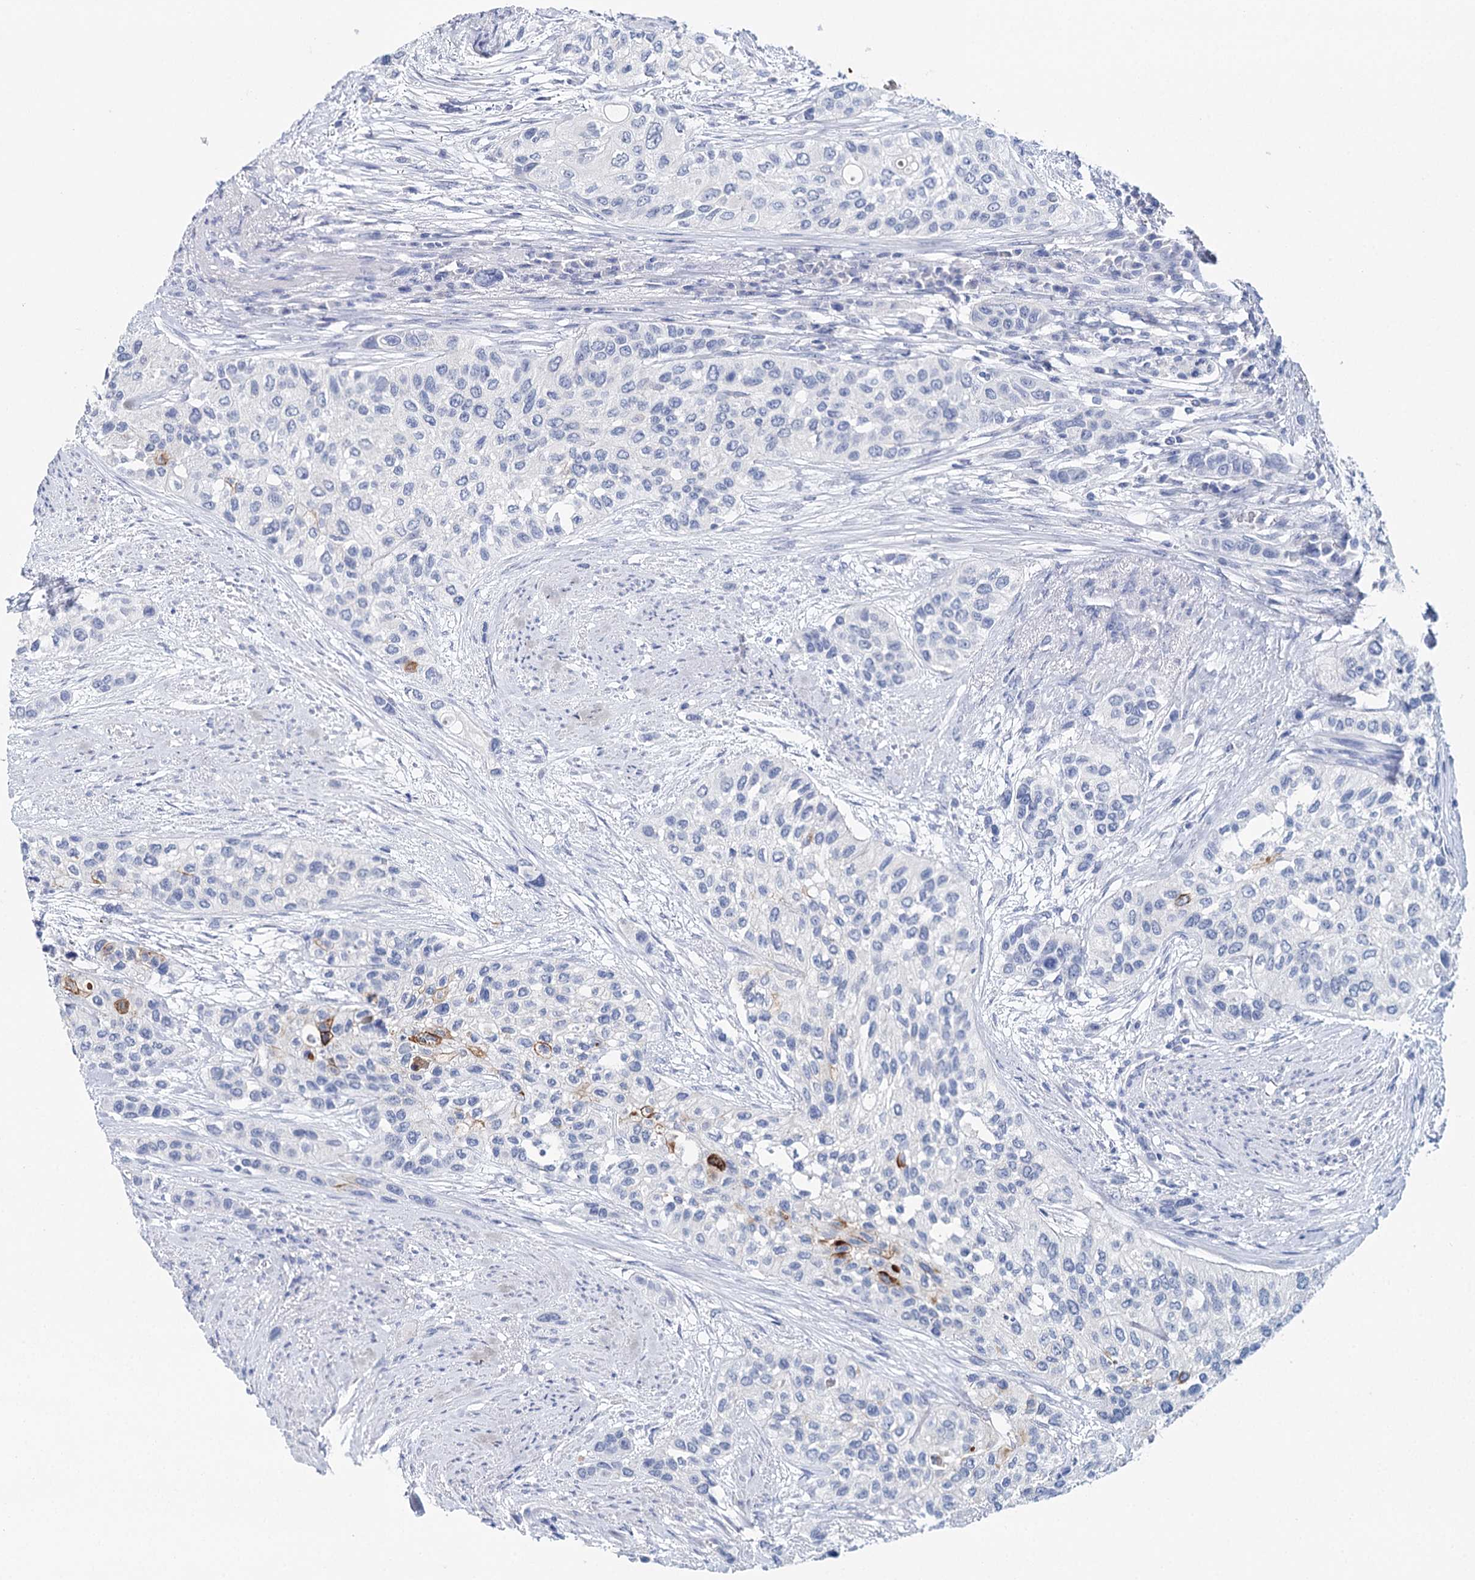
{"staining": {"intensity": "negative", "quantity": "none", "location": "none"}, "tissue": "urothelial cancer", "cell_type": "Tumor cells", "image_type": "cancer", "snomed": [{"axis": "morphology", "description": "Normal tissue, NOS"}, {"axis": "morphology", "description": "Urothelial carcinoma, High grade"}, {"axis": "topography", "description": "Vascular tissue"}, {"axis": "topography", "description": "Urinary bladder"}], "caption": "Immunohistochemistry photomicrograph of neoplastic tissue: human high-grade urothelial carcinoma stained with DAB (3,3'-diaminobenzidine) demonstrates no significant protein staining in tumor cells.", "gene": "CEACAM8", "patient": {"sex": "female", "age": 56}}